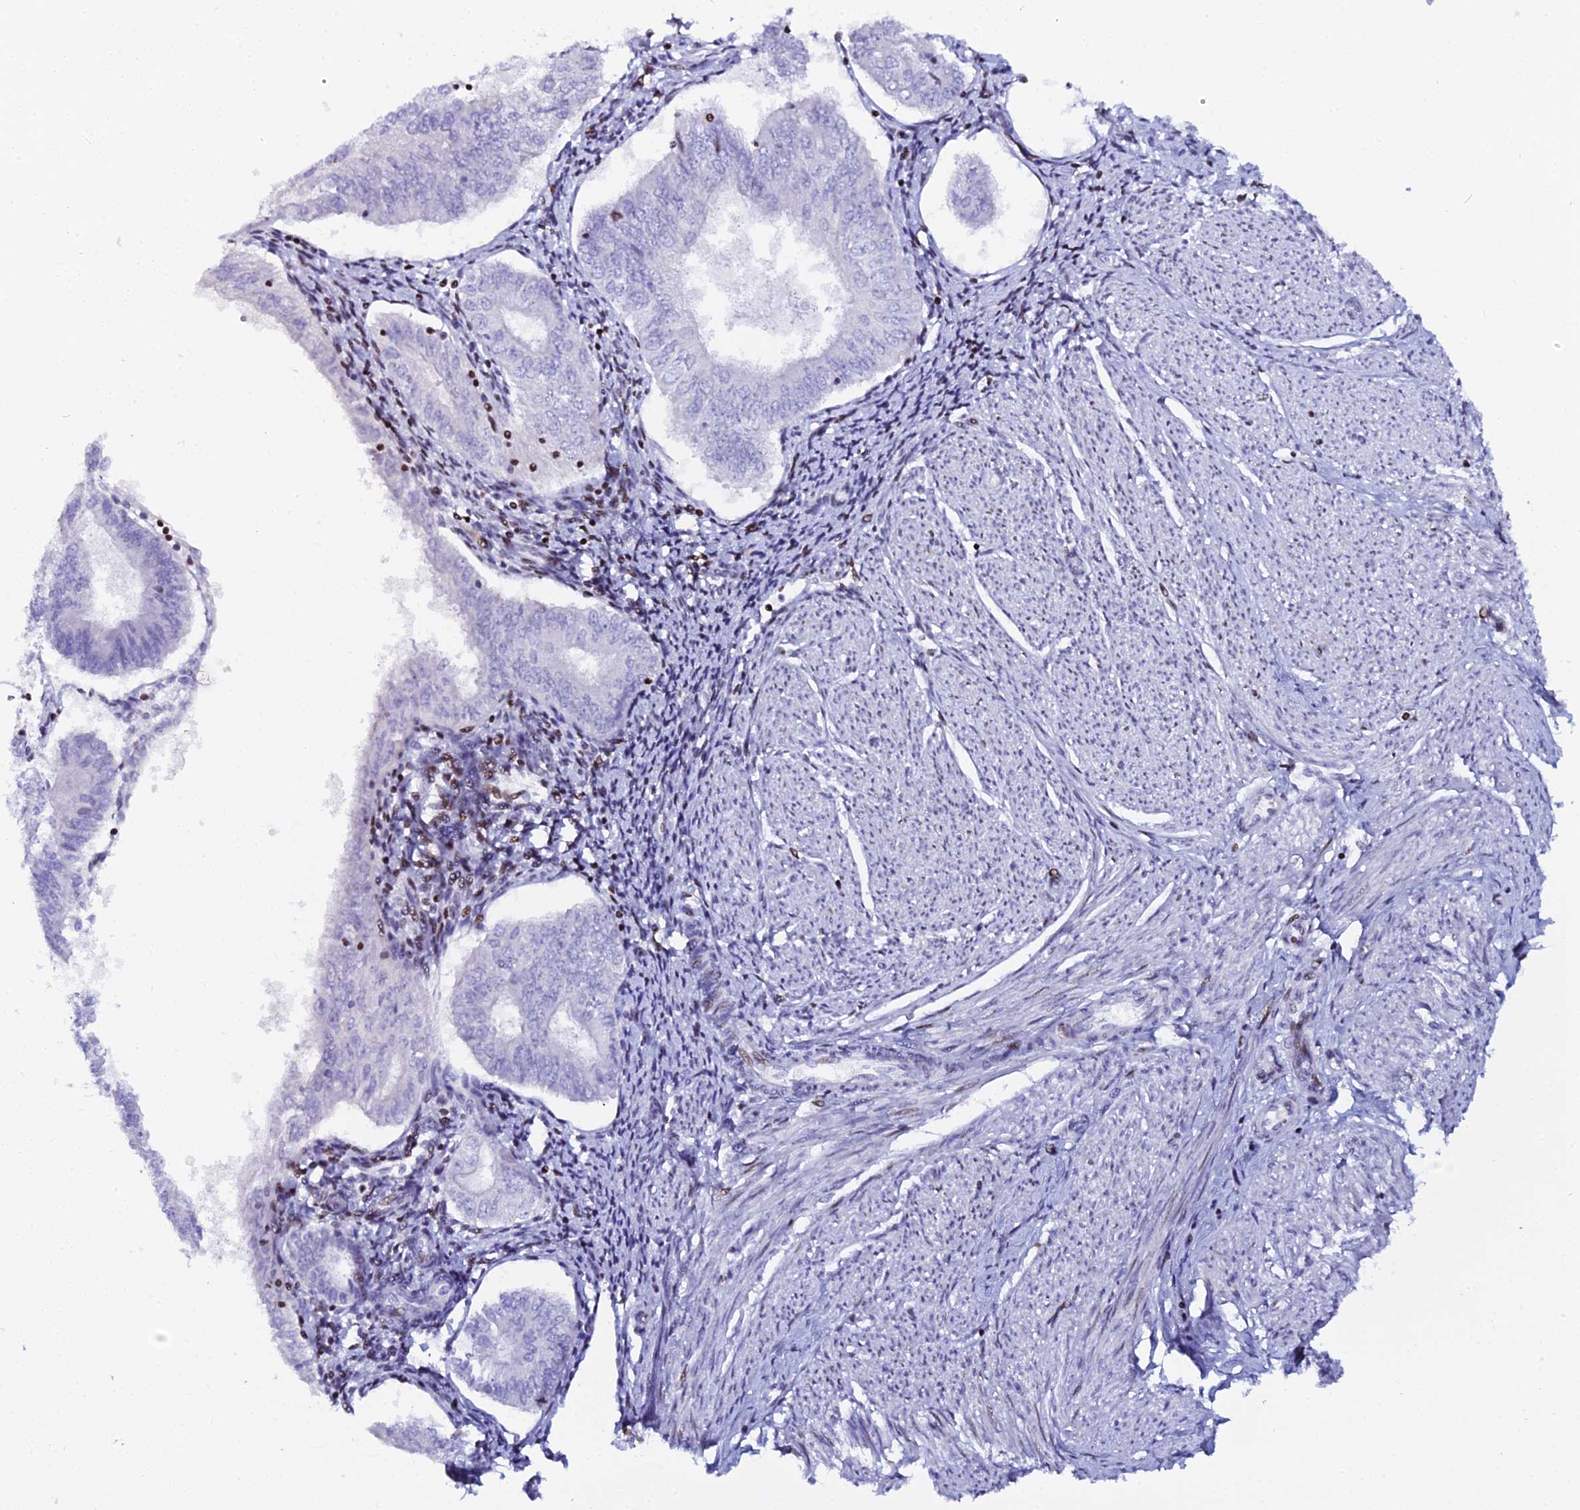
{"staining": {"intensity": "negative", "quantity": "none", "location": "none"}, "tissue": "endometrial cancer", "cell_type": "Tumor cells", "image_type": "cancer", "snomed": [{"axis": "morphology", "description": "Adenocarcinoma, NOS"}, {"axis": "topography", "description": "Endometrium"}], "caption": "DAB (3,3'-diaminobenzidine) immunohistochemical staining of endometrial cancer exhibits no significant staining in tumor cells.", "gene": "MYNN", "patient": {"sex": "female", "age": 58}}